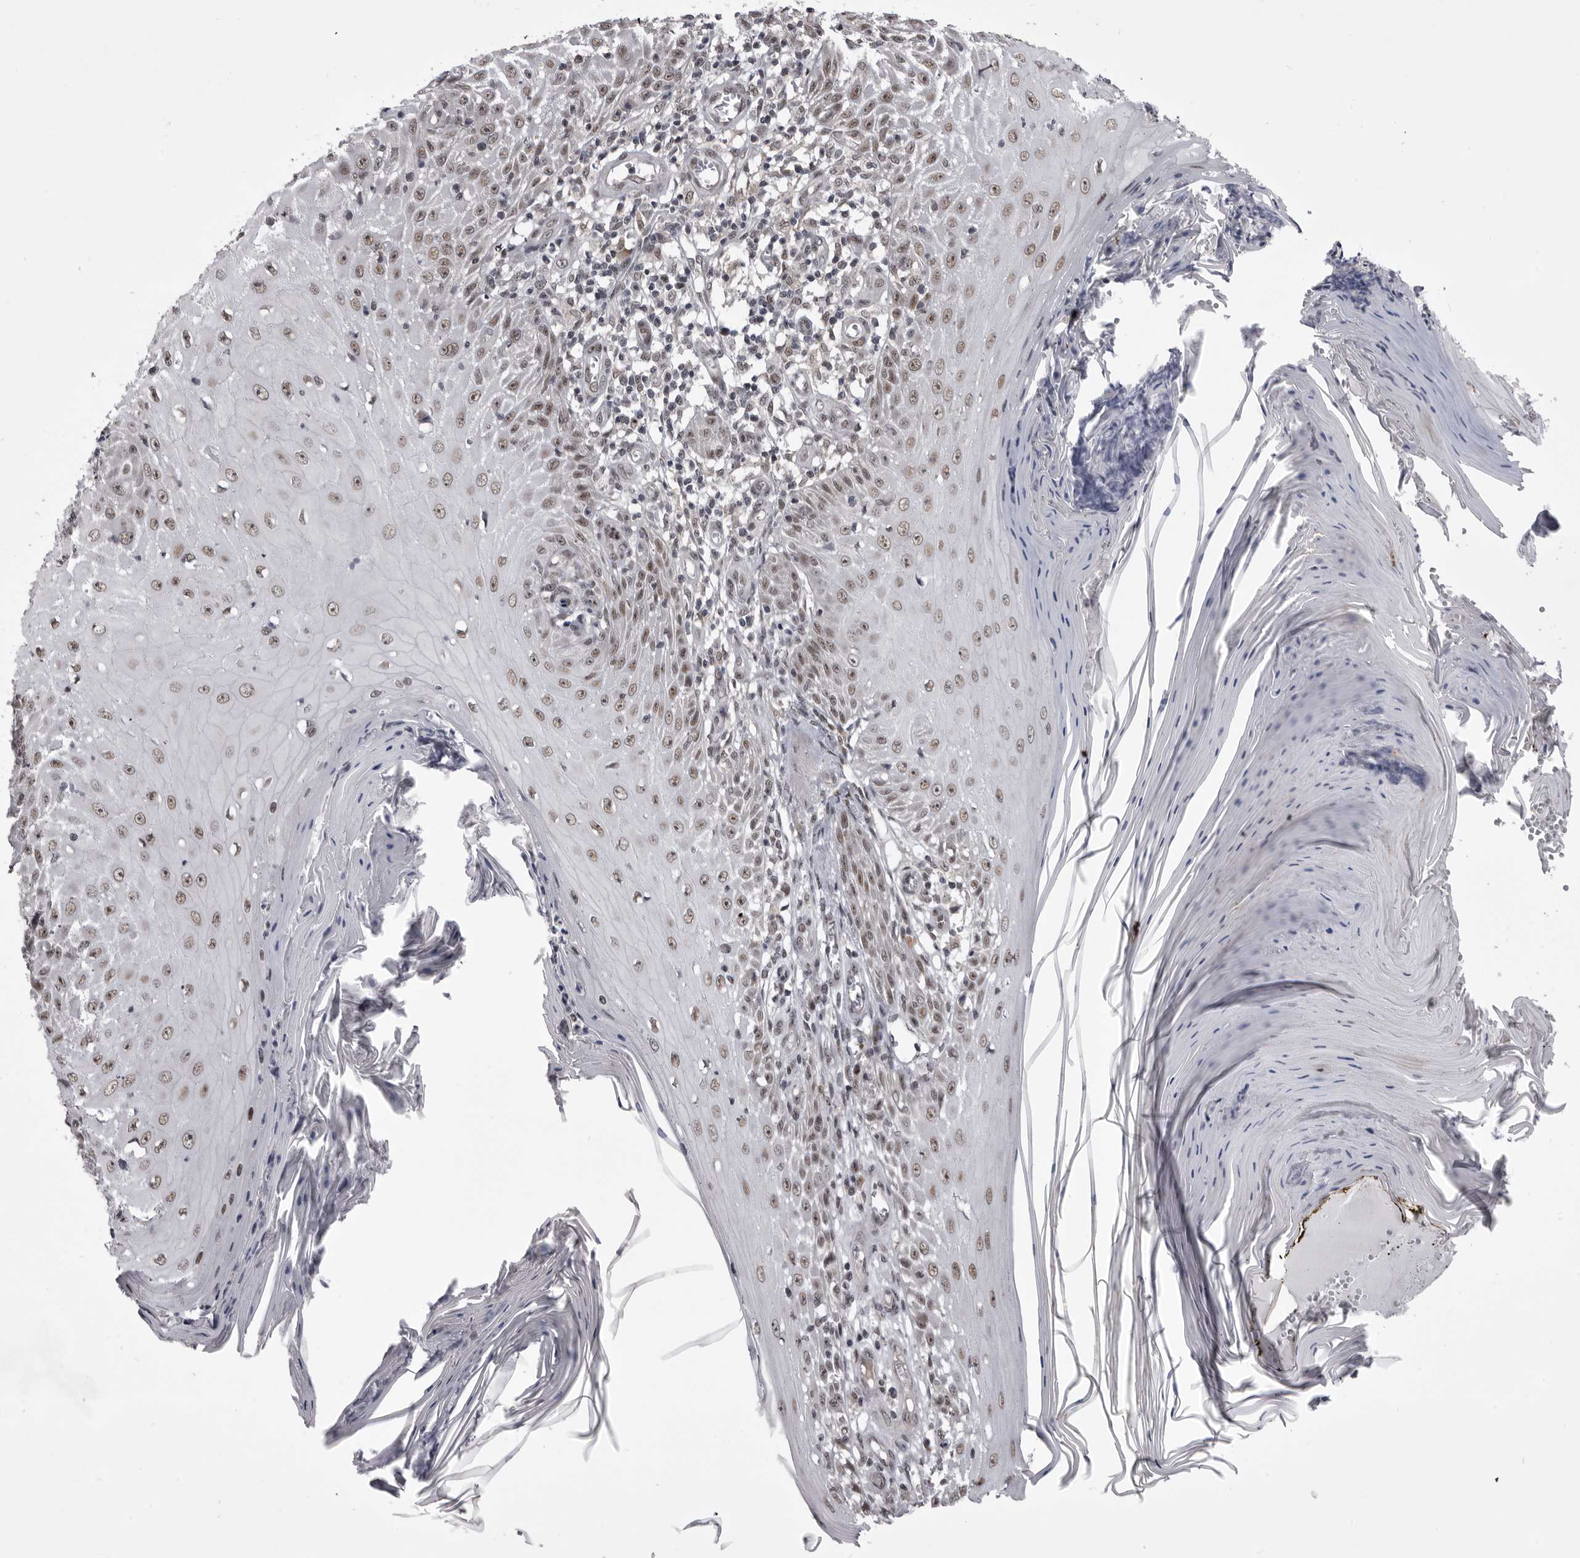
{"staining": {"intensity": "weak", "quantity": "25%-75%", "location": "nuclear"}, "tissue": "skin cancer", "cell_type": "Tumor cells", "image_type": "cancer", "snomed": [{"axis": "morphology", "description": "Squamous cell carcinoma, NOS"}, {"axis": "topography", "description": "Skin"}], "caption": "A micrograph of human skin squamous cell carcinoma stained for a protein shows weak nuclear brown staining in tumor cells.", "gene": "PRPF3", "patient": {"sex": "female", "age": 73}}